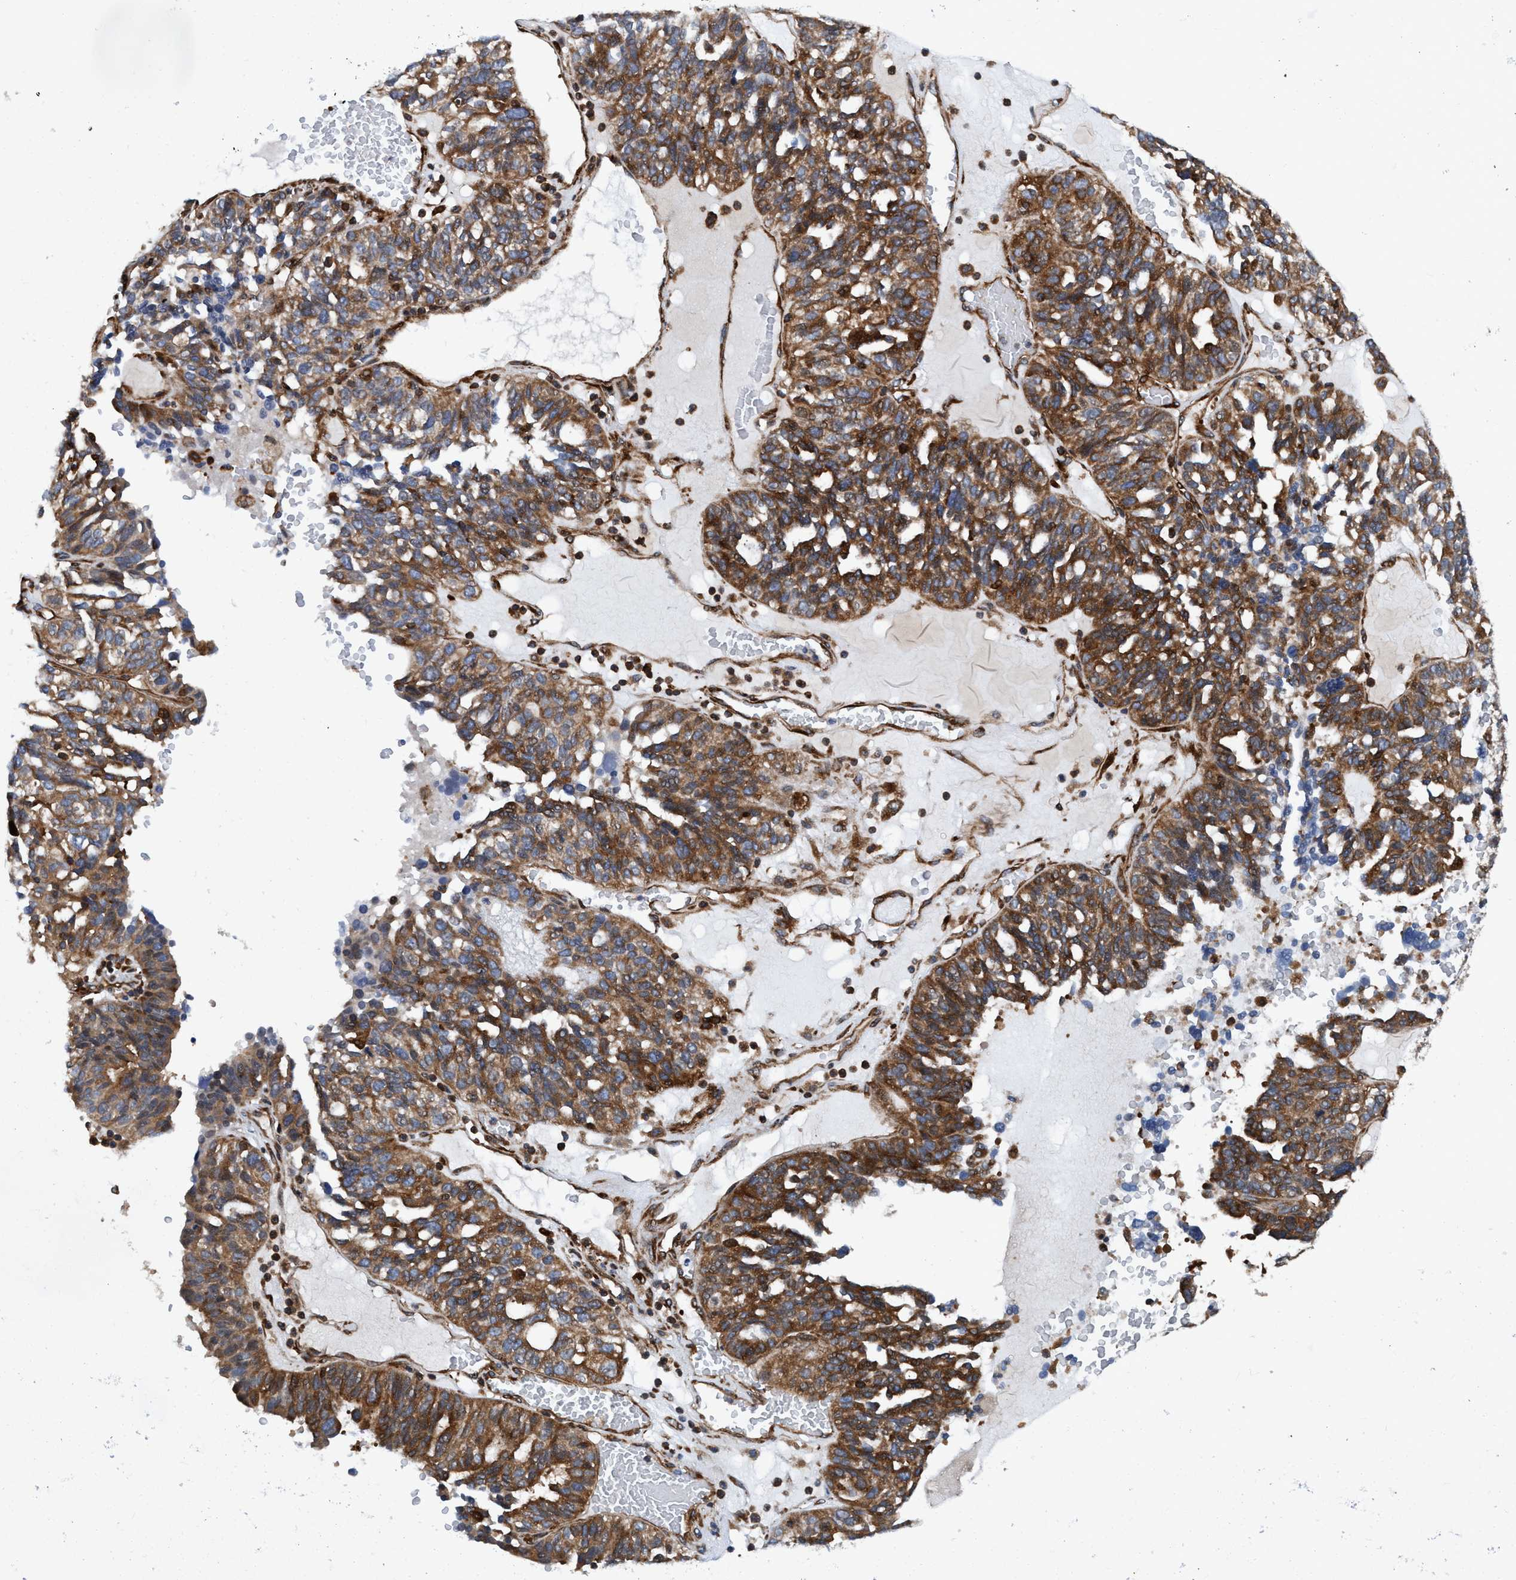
{"staining": {"intensity": "moderate", "quantity": ">75%", "location": "cytoplasmic/membranous"}, "tissue": "ovarian cancer", "cell_type": "Tumor cells", "image_type": "cancer", "snomed": [{"axis": "morphology", "description": "Cystadenocarcinoma, serous, NOS"}, {"axis": "topography", "description": "Ovary"}], "caption": "IHC of ovarian cancer displays medium levels of moderate cytoplasmic/membranous expression in about >75% of tumor cells.", "gene": "NMT1", "patient": {"sex": "female", "age": 59}}